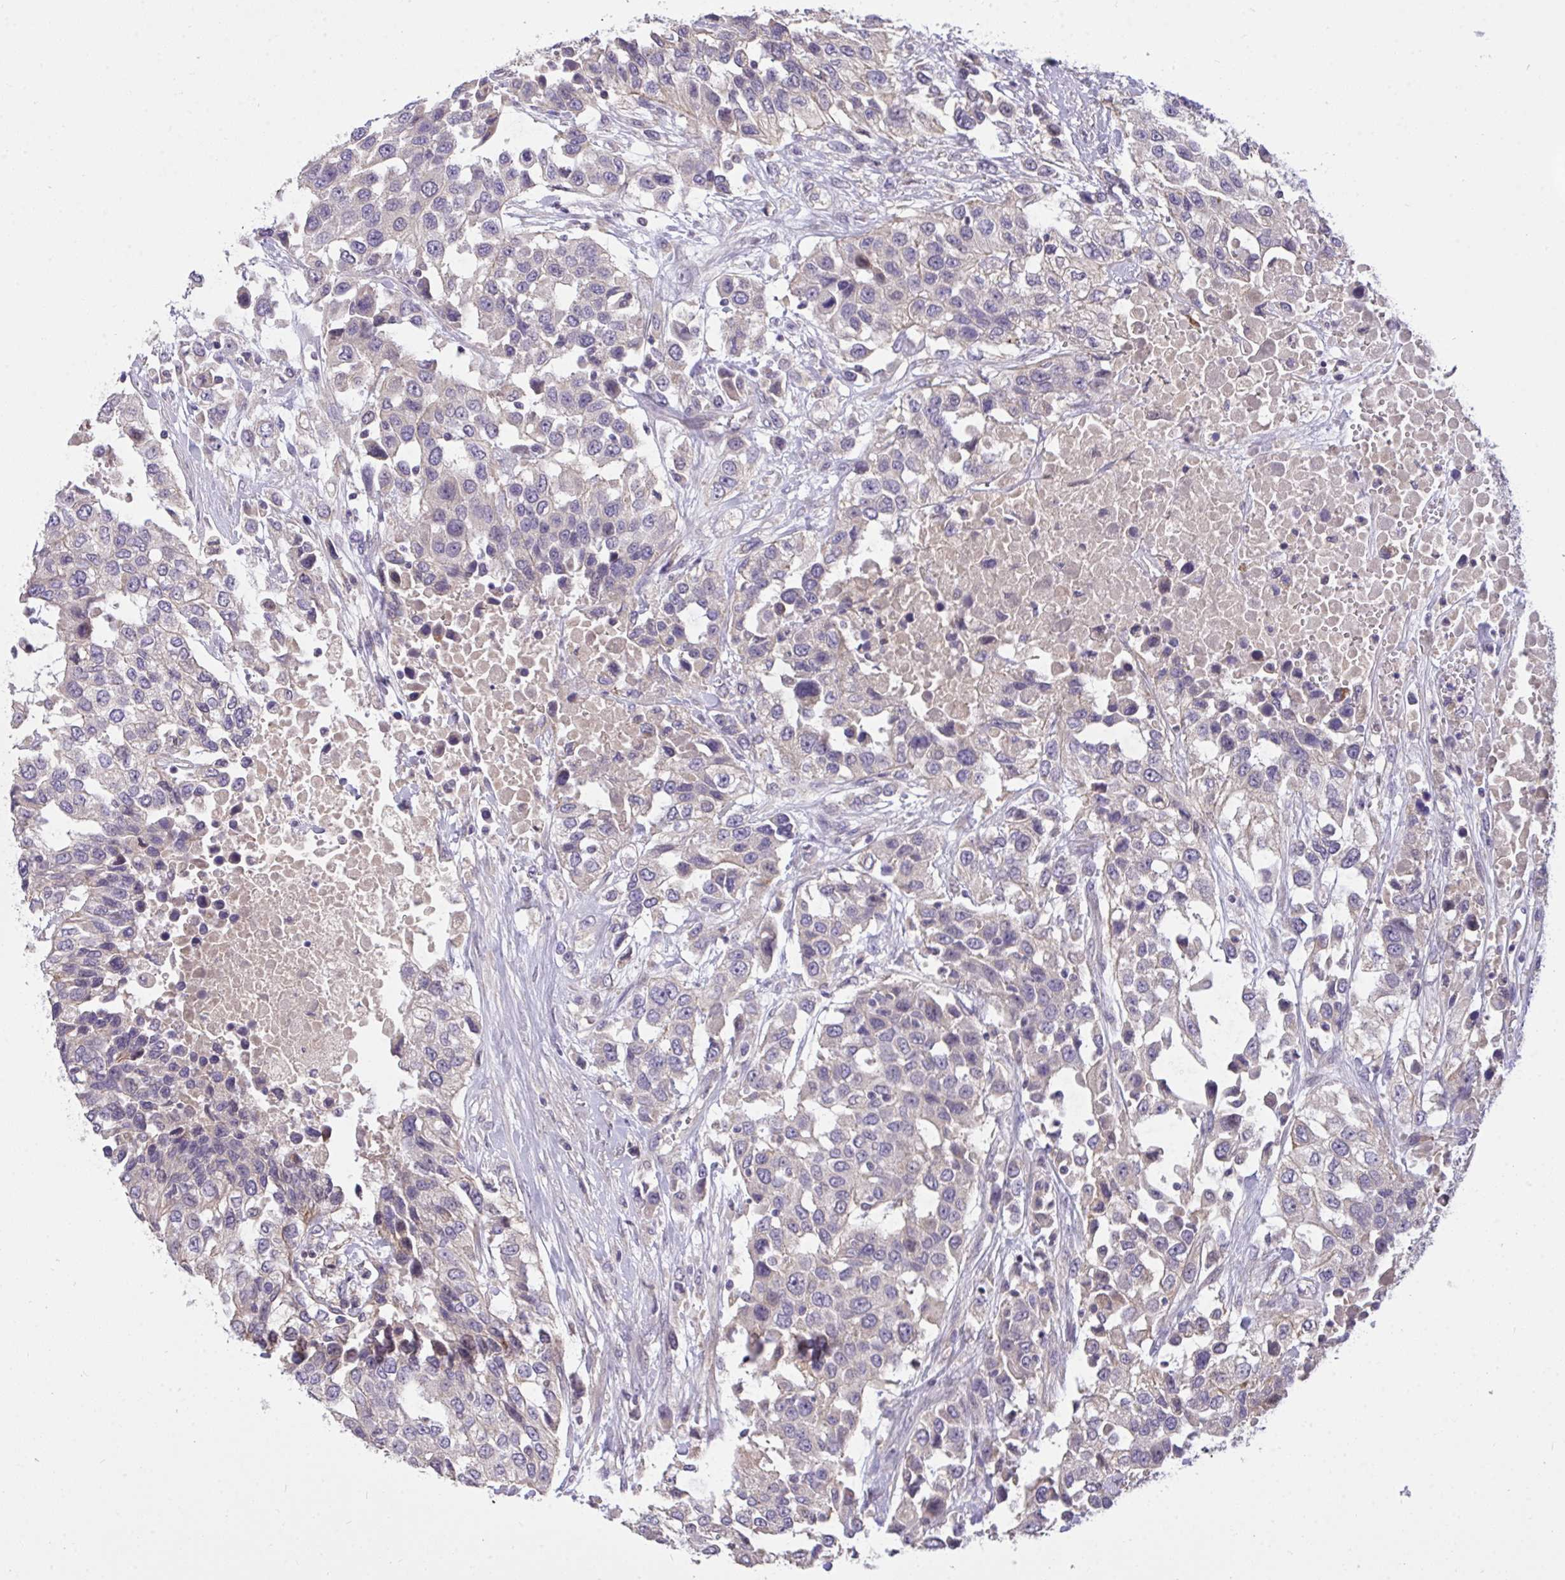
{"staining": {"intensity": "weak", "quantity": "25%-75%", "location": "cytoplasmic/membranous"}, "tissue": "urothelial cancer", "cell_type": "Tumor cells", "image_type": "cancer", "snomed": [{"axis": "morphology", "description": "Urothelial carcinoma, High grade"}, {"axis": "topography", "description": "Urinary bladder"}], "caption": "About 25%-75% of tumor cells in human high-grade urothelial carcinoma reveal weak cytoplasmic/membranous protein positivity as visualized by brown immunohistochemical staining.", "gene": "C19orf54", "patient": {"sex": "female", "age": 80}}